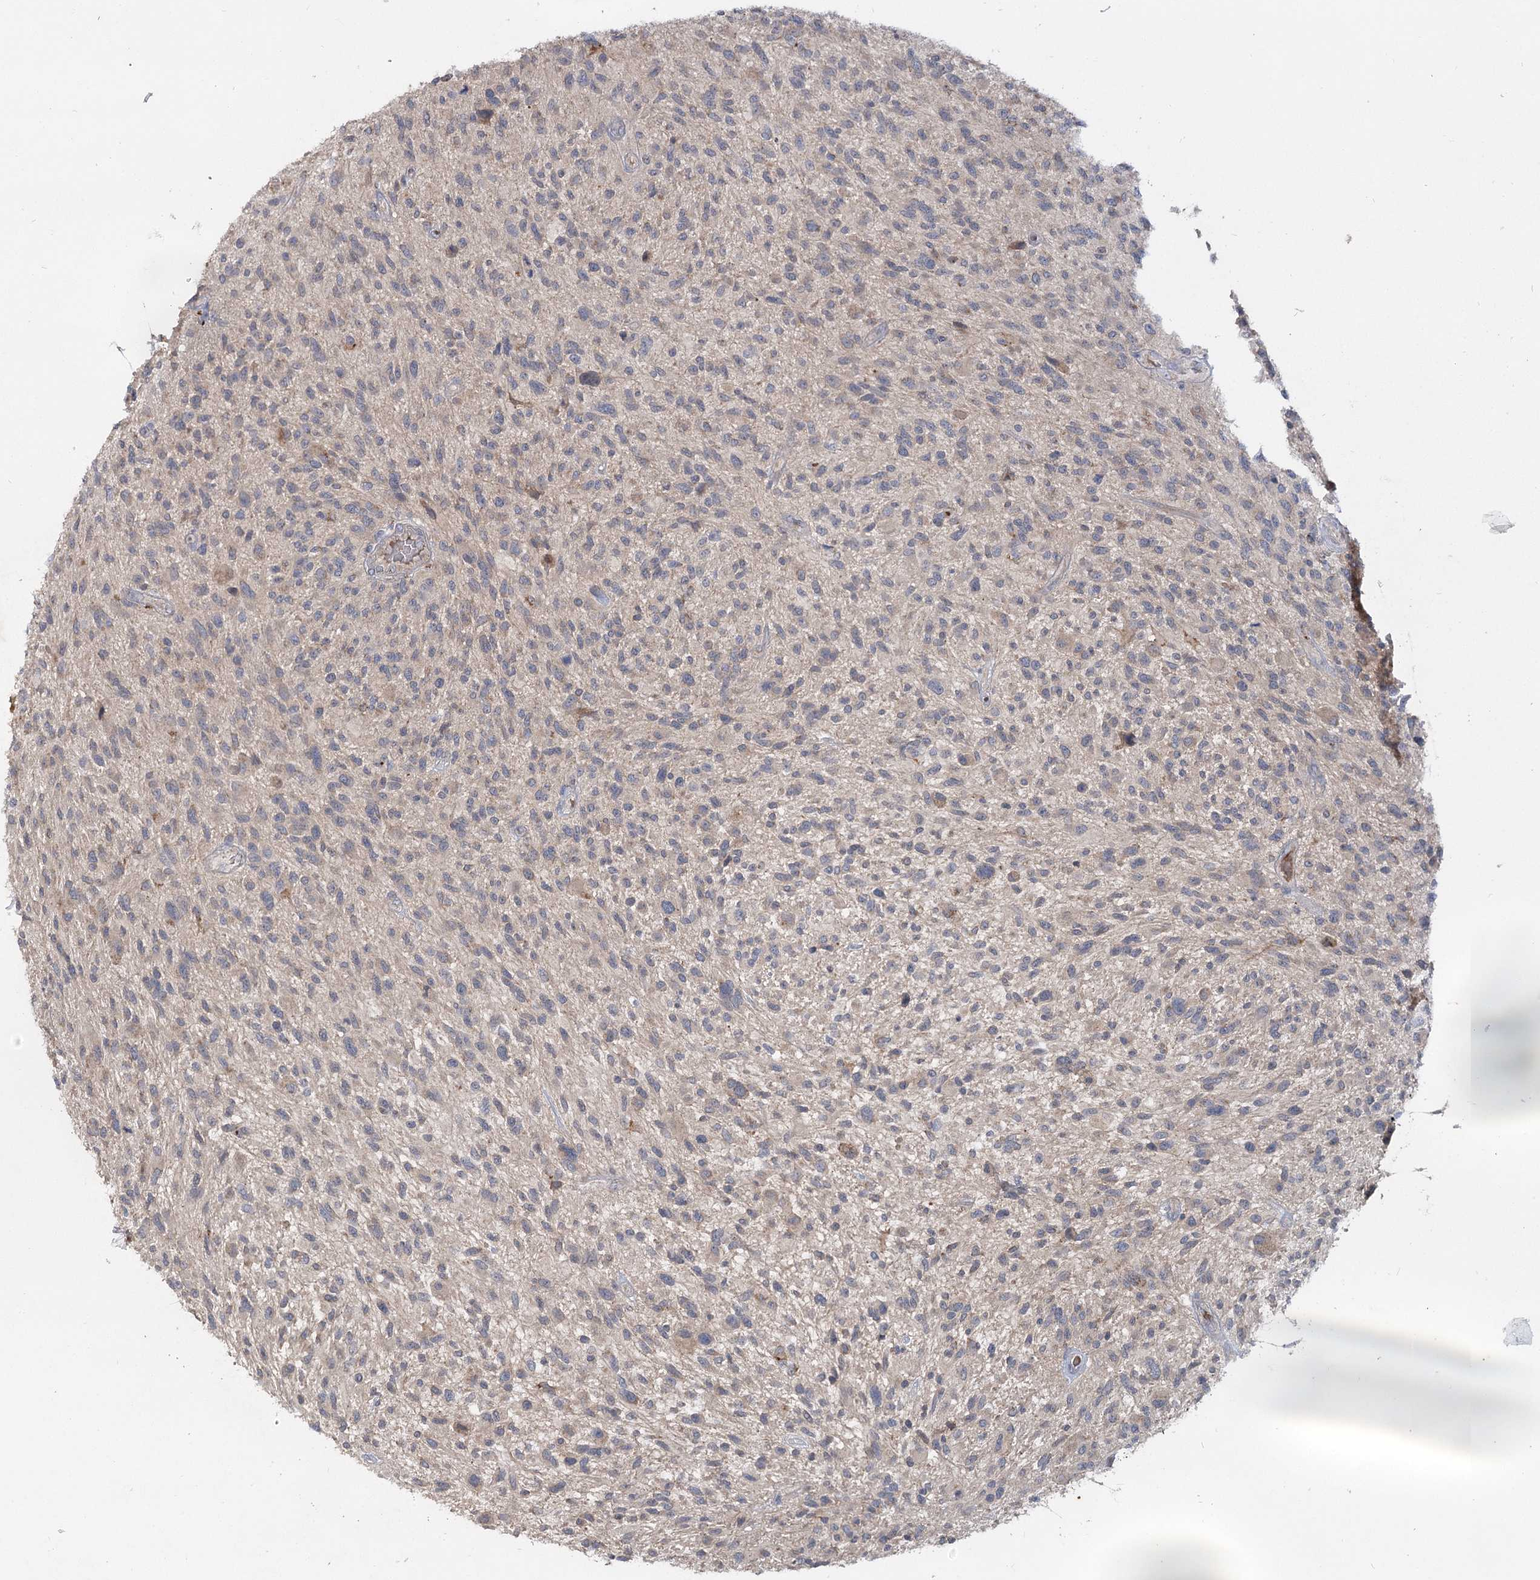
{"staining": {"intensity": "moderate", "quantity": "<25%", "location": "cytoplasmic/membranous"}, "tissue": "glioma", "cell_type": "Tumor cells", "image_type": "cancer", "snomed": [{"axis": "morphology", "description": "Glioma, malignant, High grade"}, {"axis": "topography", "description": "Brain"}], "caption": "The immunohistochemical stain shows moderate cytoplasmic/membranous positivity in tumor cells of malignant glioma (high-grade) tissue. (Brightfield microscopy of DAB IHC at high magnification).", "gene": "PYROXD2", "patient": {"sex": "male", "age": 47}}